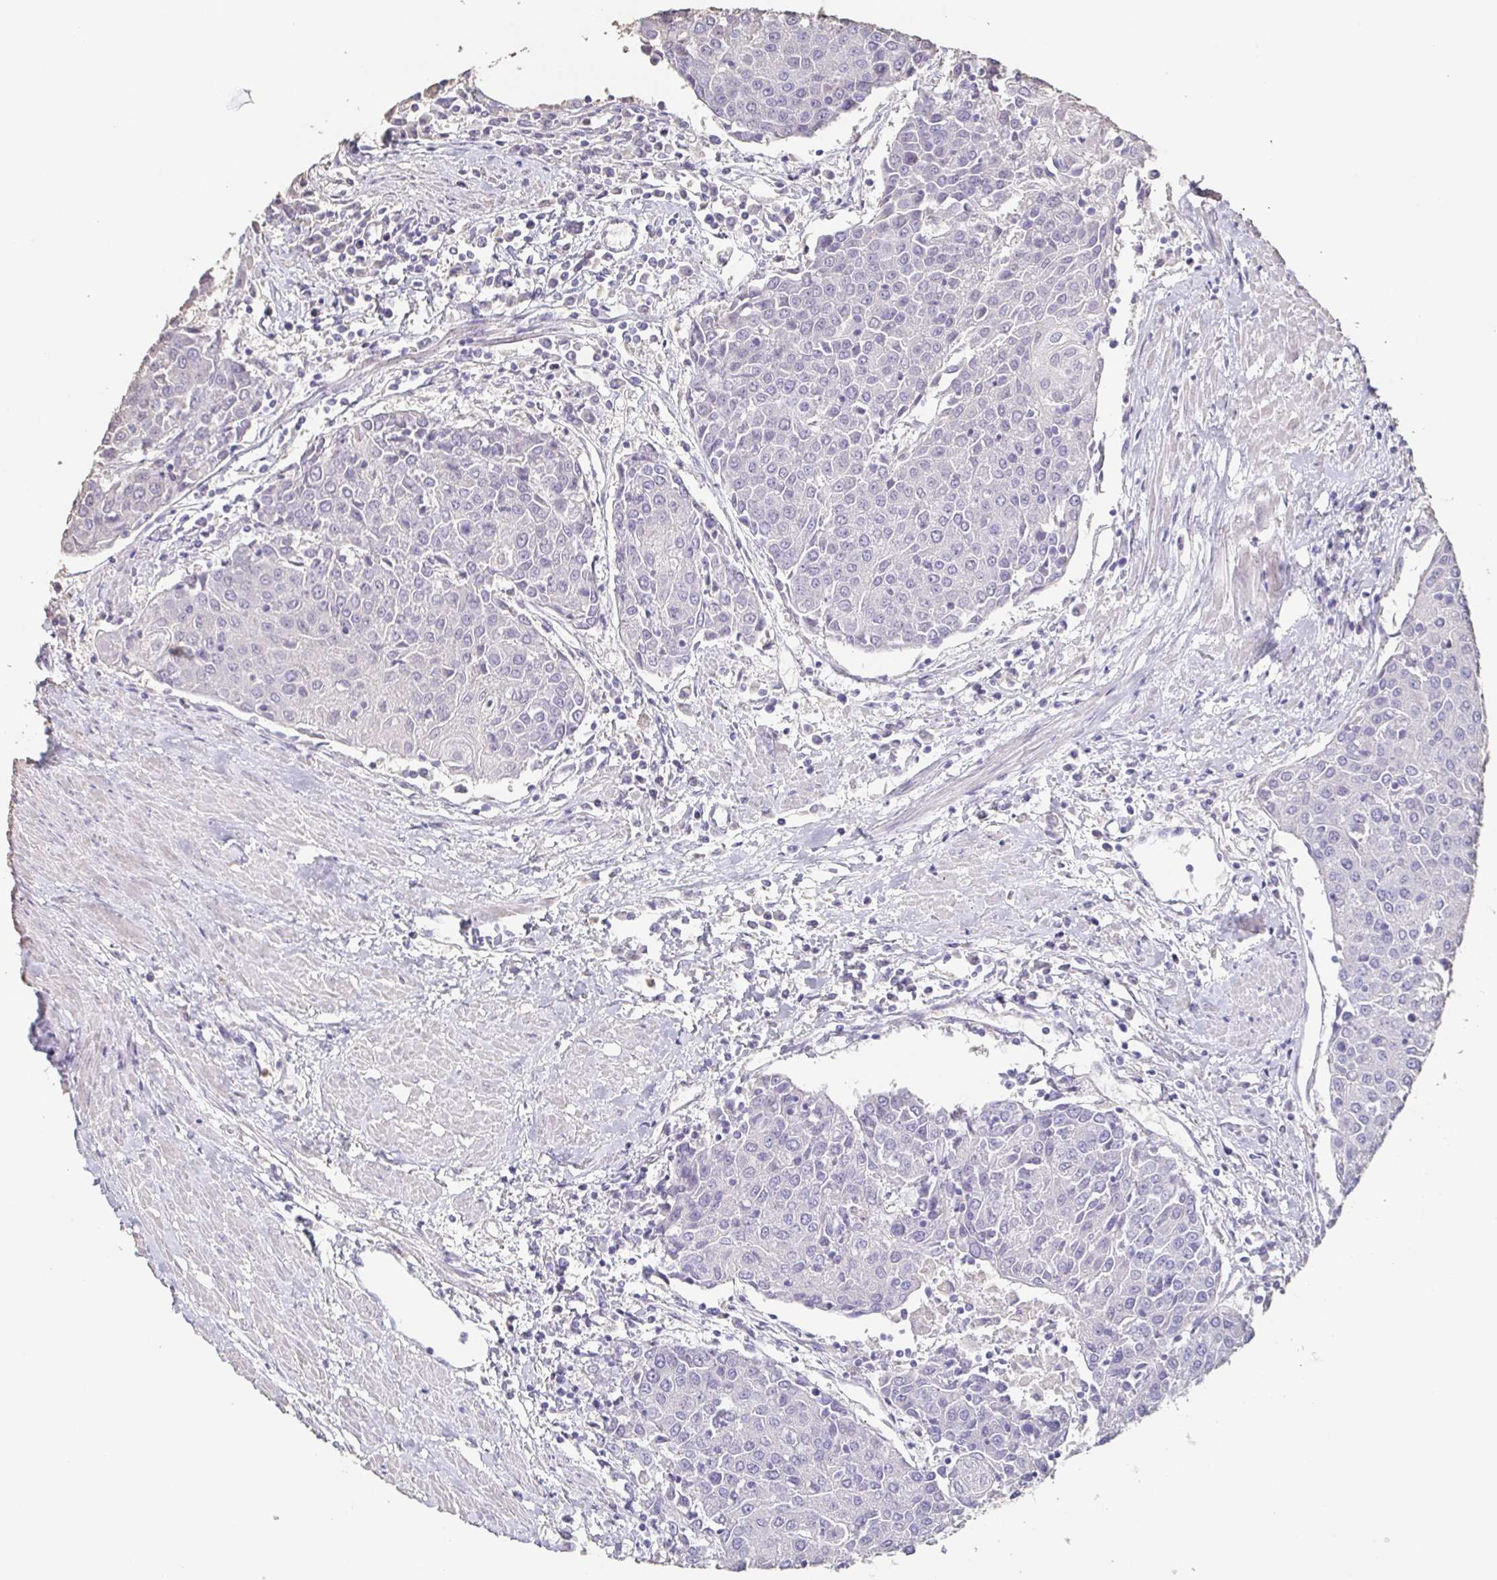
{"staining": {"intensity": "negative", "quantity": "none", "location": "none"}, "tissue": "urothelial cancer", "cell_type": "Tumor cells", "image_type": "cancer", "snomed": [{"axis": "morphology", "description": "Urothelial carcinoma, High grade"}, {"axis": "topography", "description": "Urinary bladder"}], "caption": "Micrograph shows no protein expression in tumor cells of urothelial cancer tissue.", "gene": "BPIFA2", "patient": {"sex": "female", "age": 85}}